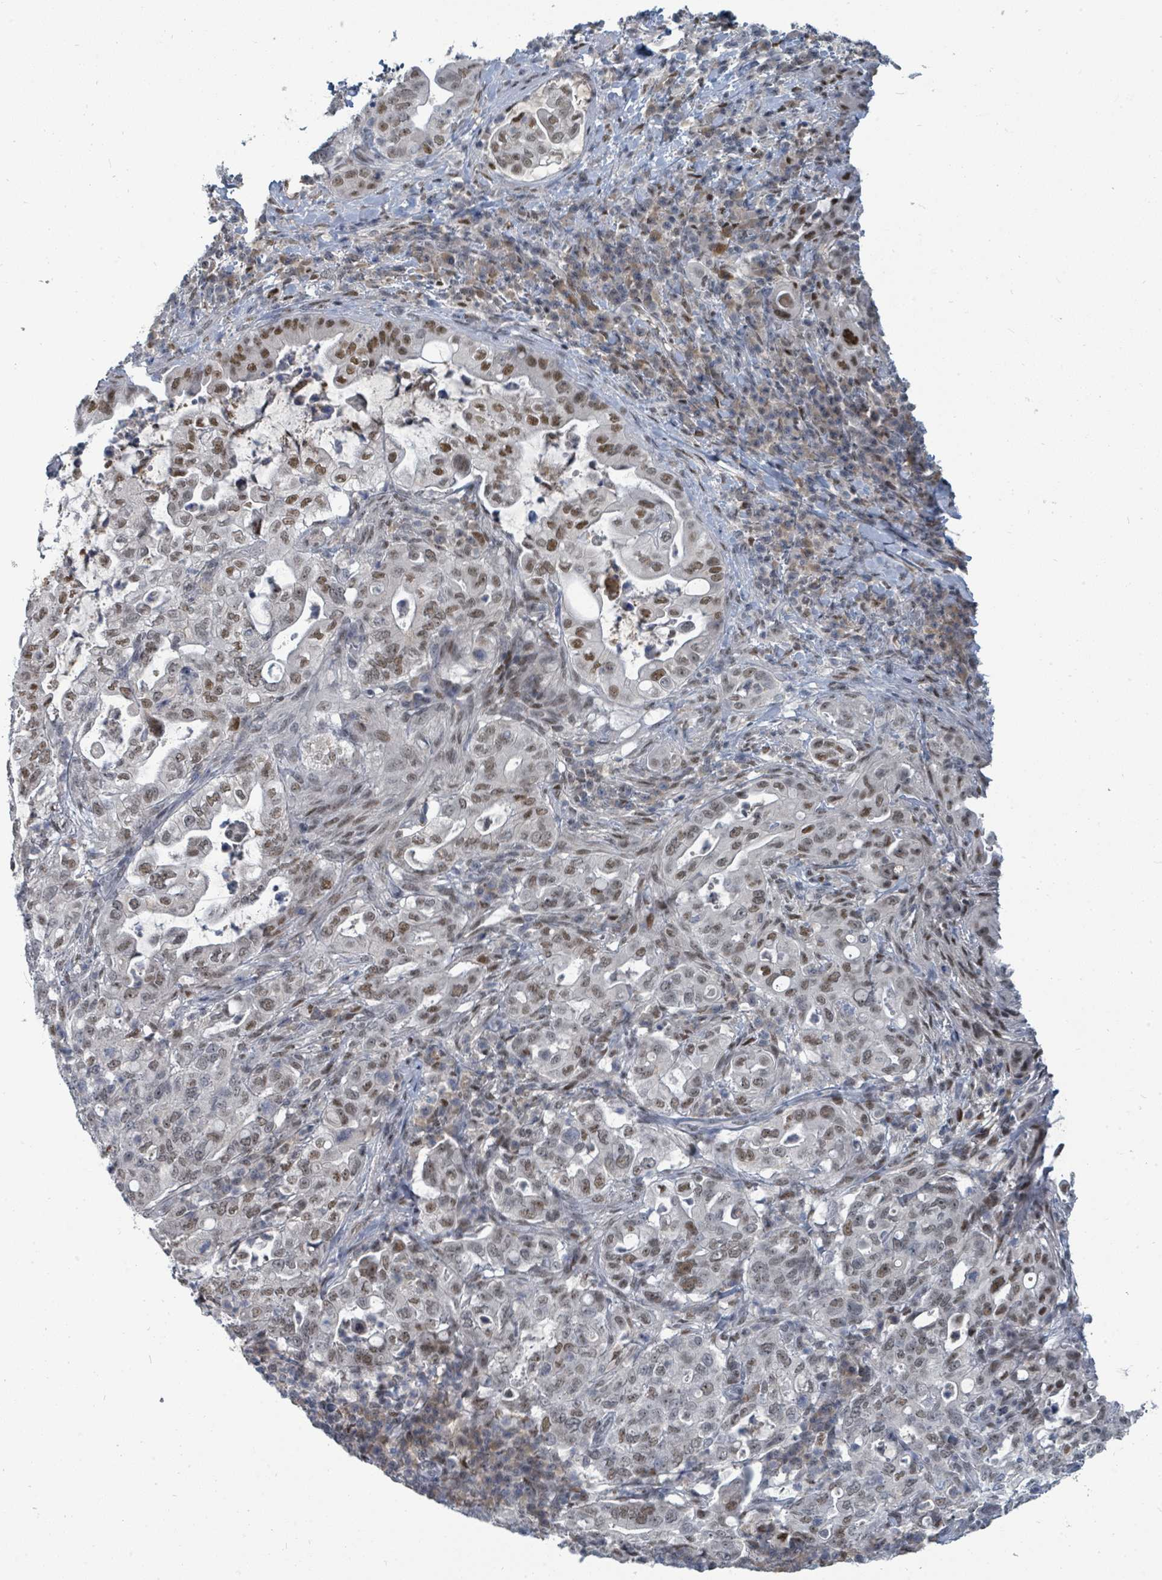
{"staining": {"intensity": "moderate", "quantity": "25%-75%", "location": "nuclear"}, "tissue": "pancreatic cancer", "cell_type": "Tumor cells", "image_type": "cancer", "snomed": [{"axis": "morphology", "description": "Normal tissue, NOS"}, {"axis": "morphology", "description": "Adenocarcinoma, NOS"}, {"axis": "topography", "description": "Lymph node"}, {"axis": "topography", "description": "Pancreas"}], "caption": "This histopathology image exhibits IHC staining of human pancreatic cancer, with medium moderate nuclear expression in approximately 25%-75% of tumor cells.", "gene": "UCK1", "patient": {"sex": "female", "age": 67}}